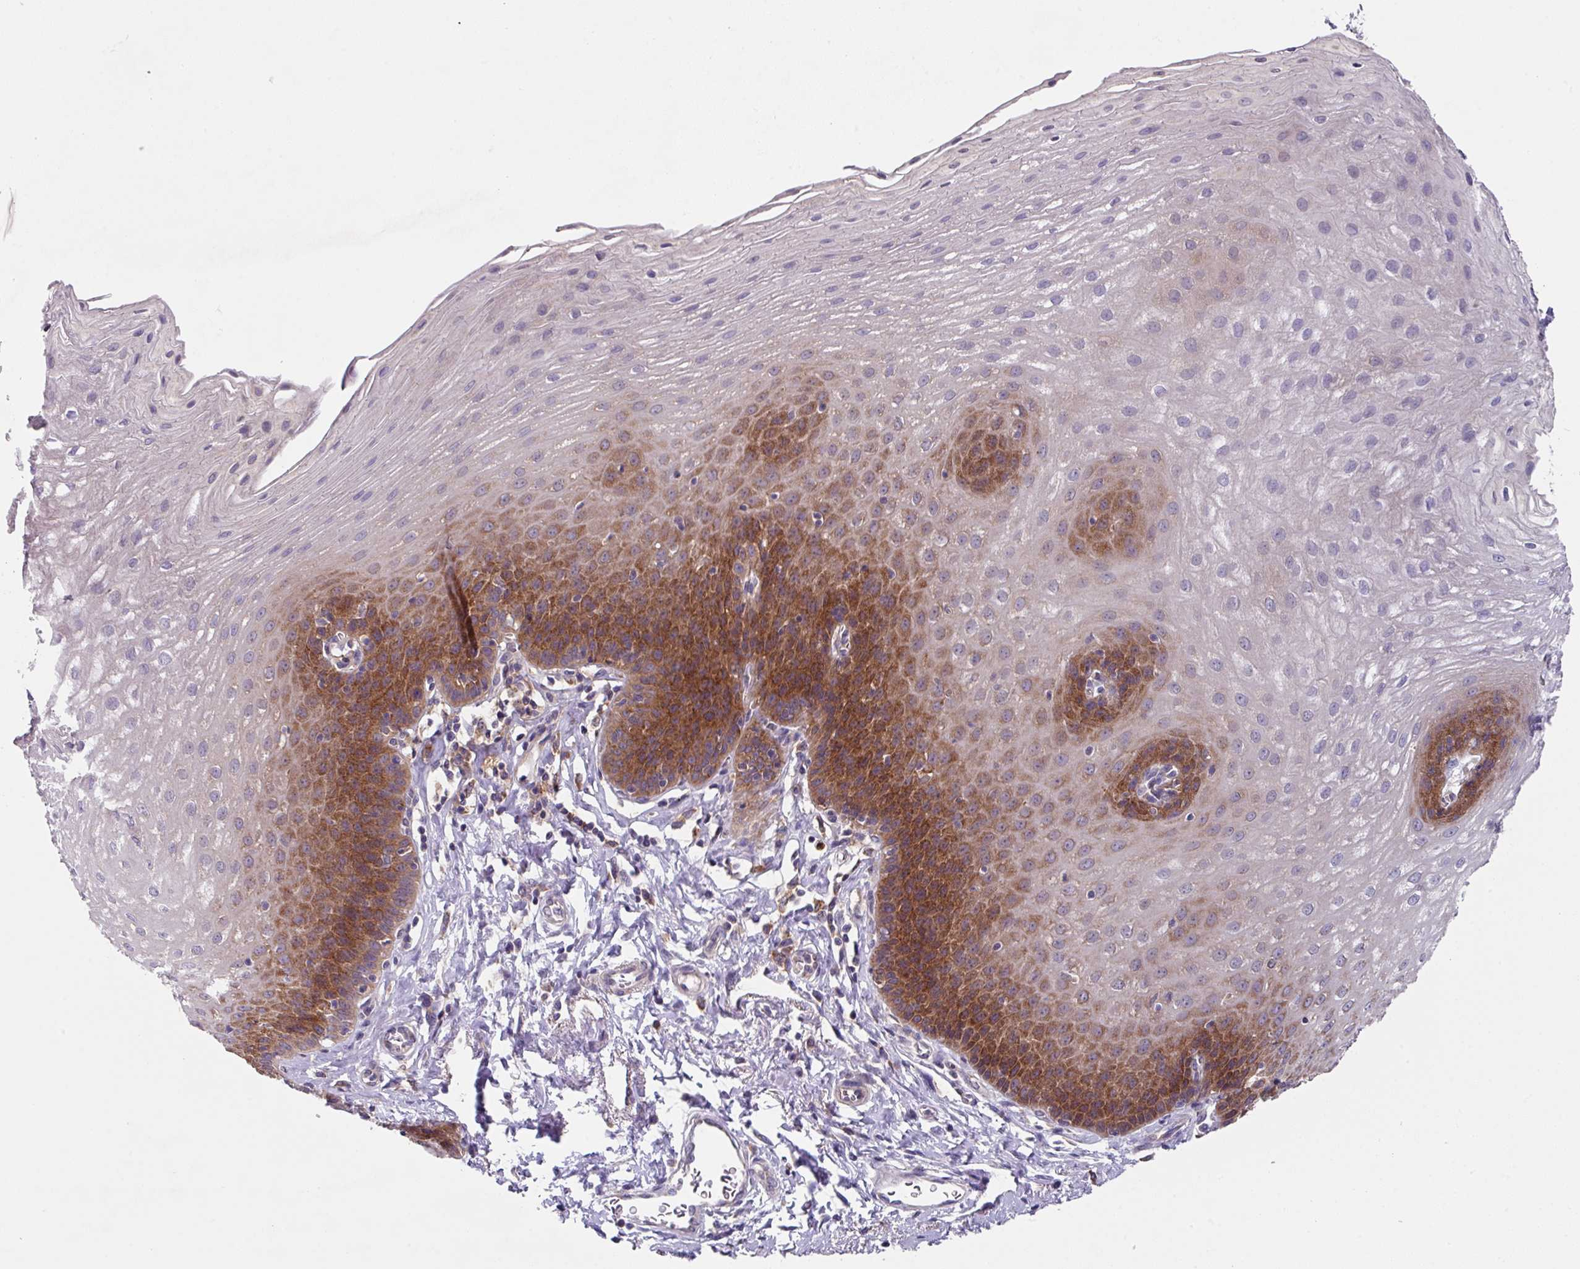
{"staining": {"intensity": "strong", "quantity": "25%-75%", "location": "cytoplasmic/membranous"}, "tissue": "esophagus", "cell_type": "Squamous epithelial cells", "image_type": "normal", "snomed": [{"axis": "morphology", "description": "Normal tissue, NOS"}, {"axis": "topography", "description": "Esophagus"}], "caption": "IHC (DAB) staining of unremarkable human esophagus demonstrates strong cytoplasmic/membranous protein positivity in approximately 25%-75% of squamous epithelial cells.", "gene": "EIF4B", "patient": {"sex": "female", "age": 81}}